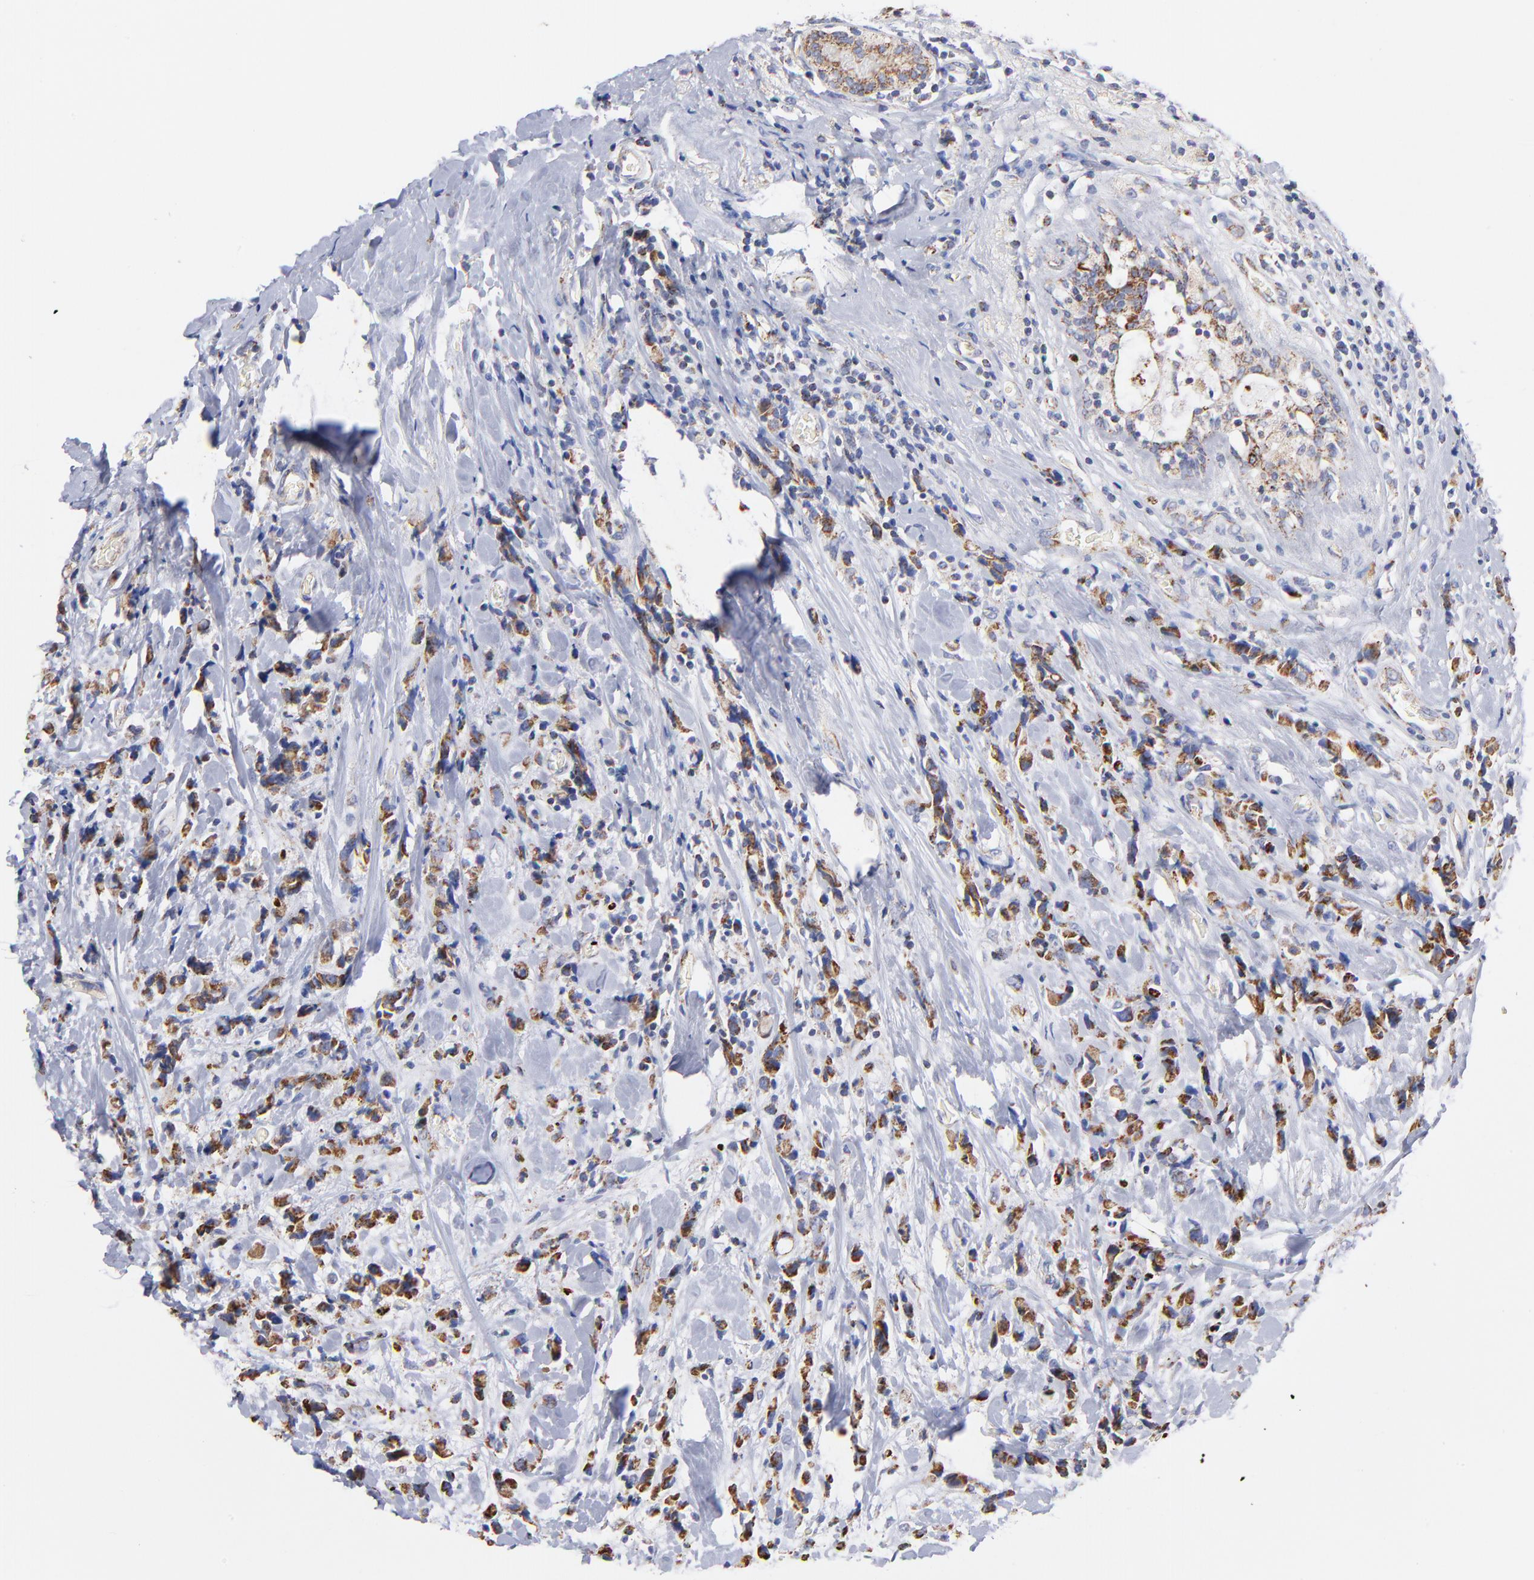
{"staining": {"intensity": "strong", "quantity": ">75%", "location": "cytoplasmic/membranous"}, "tissue": "breast cancer", "cell_type": "Tumor cells", "image_type": "cancer", "snomed": [{"axis": "morphology", "description": "Lobular carcinoma"}, {"axis": "topography", "description": "Breast"}], "caption": "The micrograph shows staining of breast cancer (lobular carcinoma), revealing strong cytoplasmic/membranous protein staining (brown color) within tumor cells. (DAB (3,3'-diaminobenzidine) = brown stain, brightfield microscopy at high magnification).", "gene": "PHB1", "patient": {"sex": "female", "age": 57}}